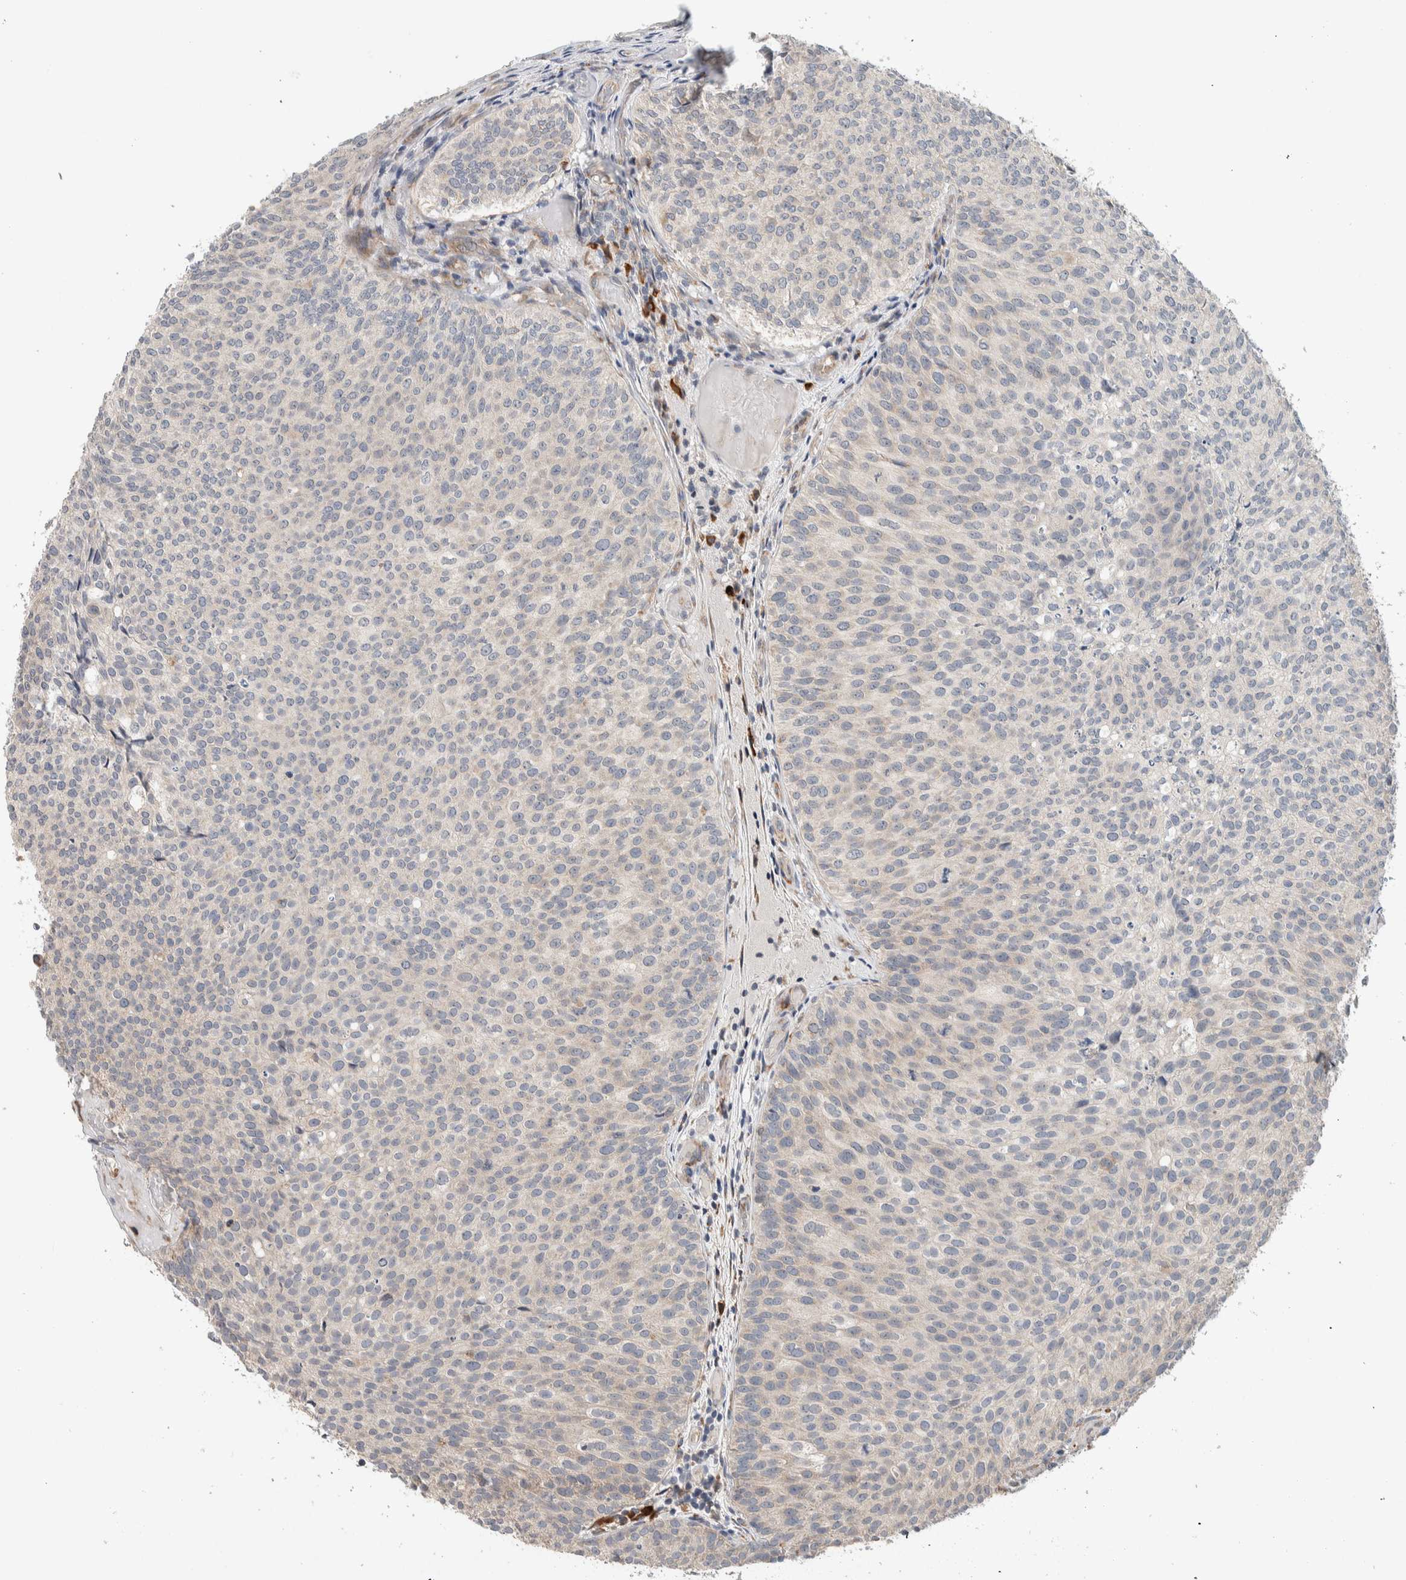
{"staining": {"intensity": "weak", "quantity": "<25%", "location": "cytoplasmic/membranous"}, "tissue": "urothelial cancer", "cell_type": "Tumor cells", "image_type": "cancer", "snomed": [{"axis": "morphology", "description": "Urothelial carcinoma, Low grade"}, {"axis": "topography", "description": "Urinary bladder"}], "caption": "This histopathology image is of low-grade urothelial carcinoma stained with IHC to label a protein in brown with the nuclei are counter-stained blue. There is no expression in tumor cells.", "gene": "ADCY8", "patient": {"sex": "male", "age": 86}}